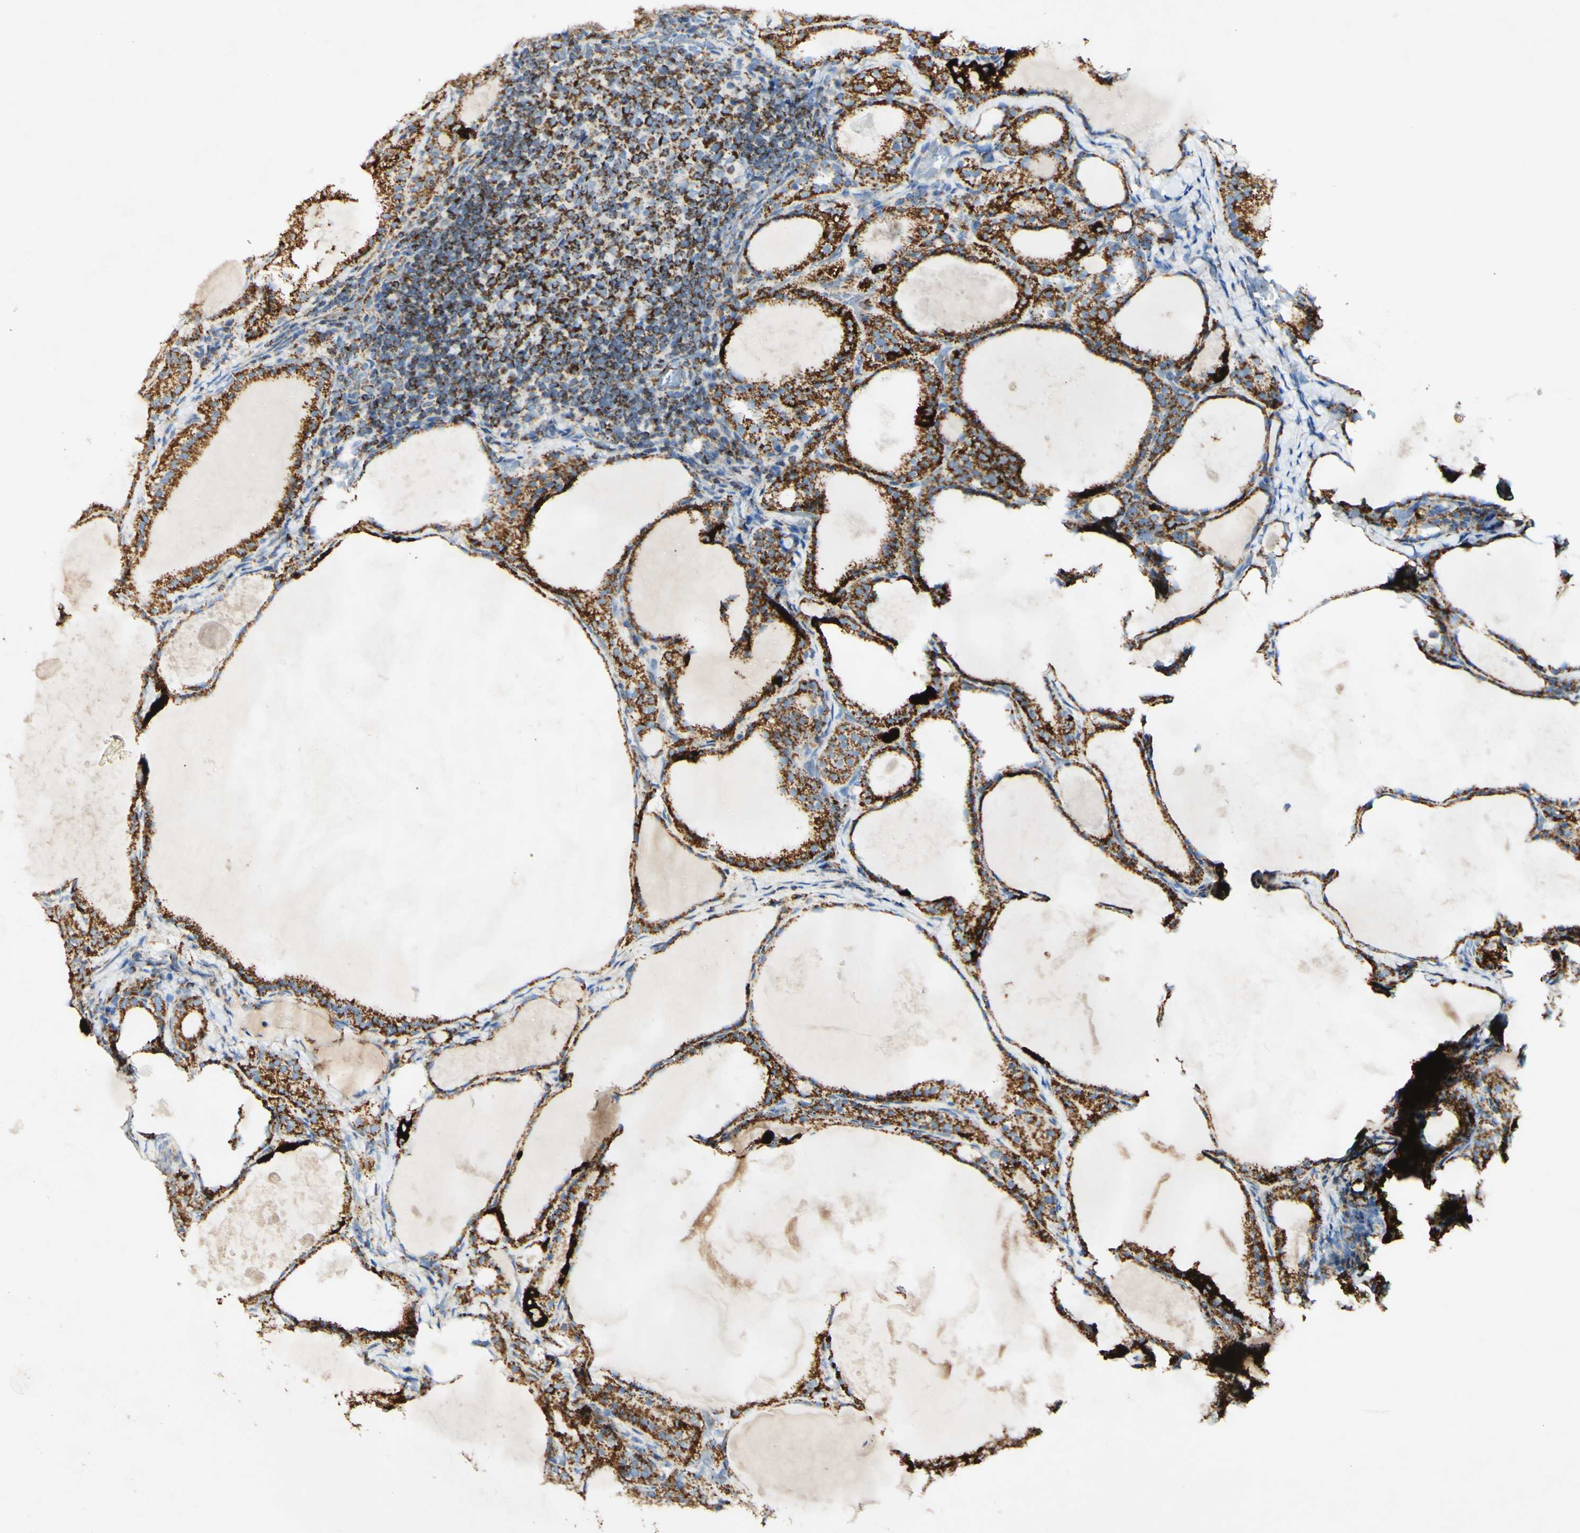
{"staining": {"intensity": "strong", "quantity": ">75%", "location": "cytoplasmic/membranous"}, "tissue": "thyroid cancer", "cell_type": "Tumor cells", "image_type": "cancer", "snomed": [{"axis": "morphology", "description": "Papillary adenocarcinoma, NOS"}, {"axis": "topography", "description": "Thyroid gland"}], "caption": "Papillary adenocarcinoma (thyroid) stained with a brown dye demonstrates strong cytoplasmic/membranous positive staining in about >75% of tumor cells.", "gene": "OXCT1", "patient": {"sex": "female", "age": 42}}